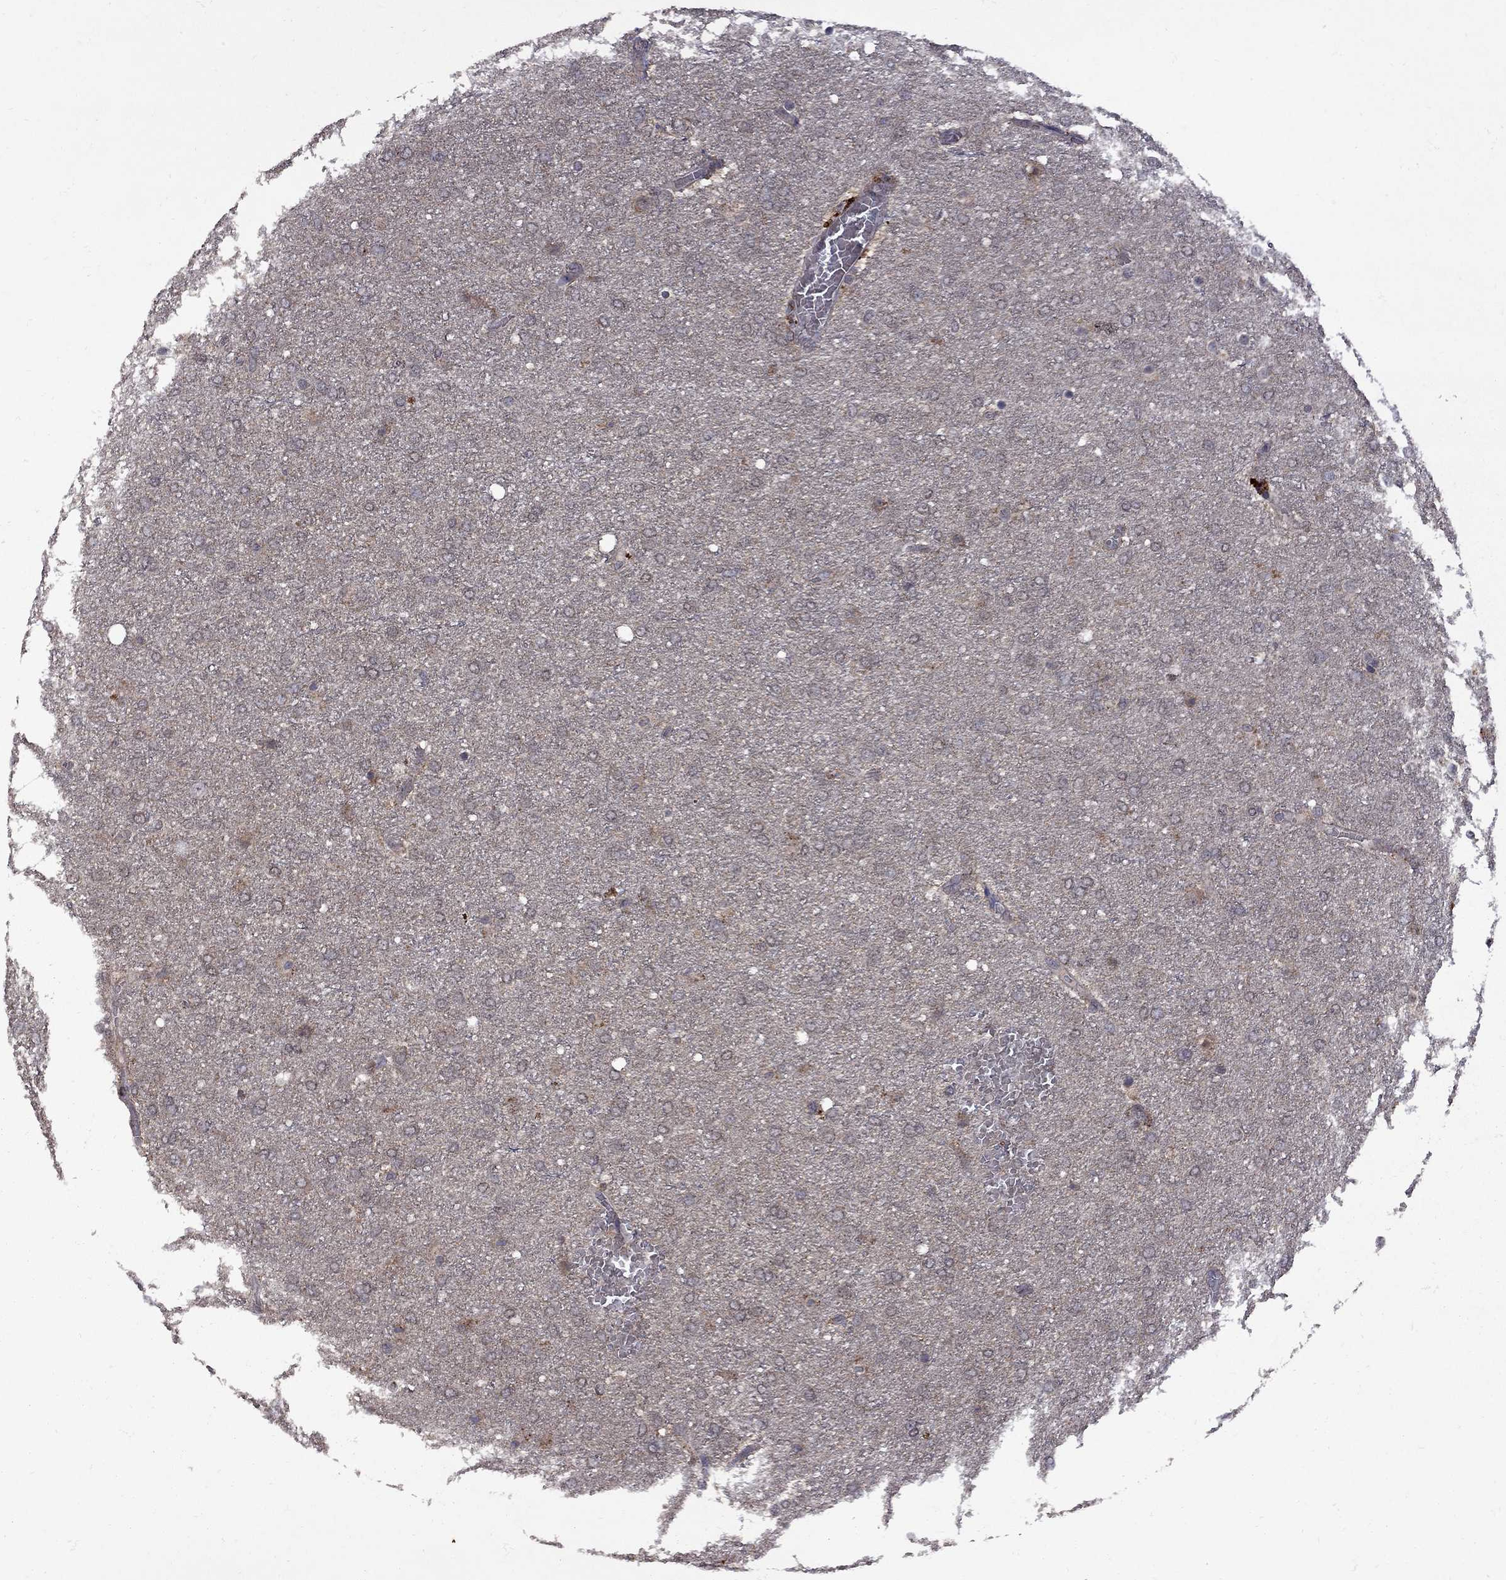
{"staining": {"intensity": "negative", "quantity": "none", "location": "none"}, "tissue": "glioma", "cell_type": "Tumor cells", "image_type": "cancer", "snomed": [{"axis": "morphology", "description": "Glioma, malignant, High grade"}, {"axis": "topography", "description": "Brain"}], "caption": "DAB (3,3'-diaminobenzidine) immunohistochemical staining of human glioma exhibits no significant expression in tumor cells. (DAB IHC with hematoxylin counter stain).", "gene": "IPP", "patient": {"sex": "female", "age": 61}}